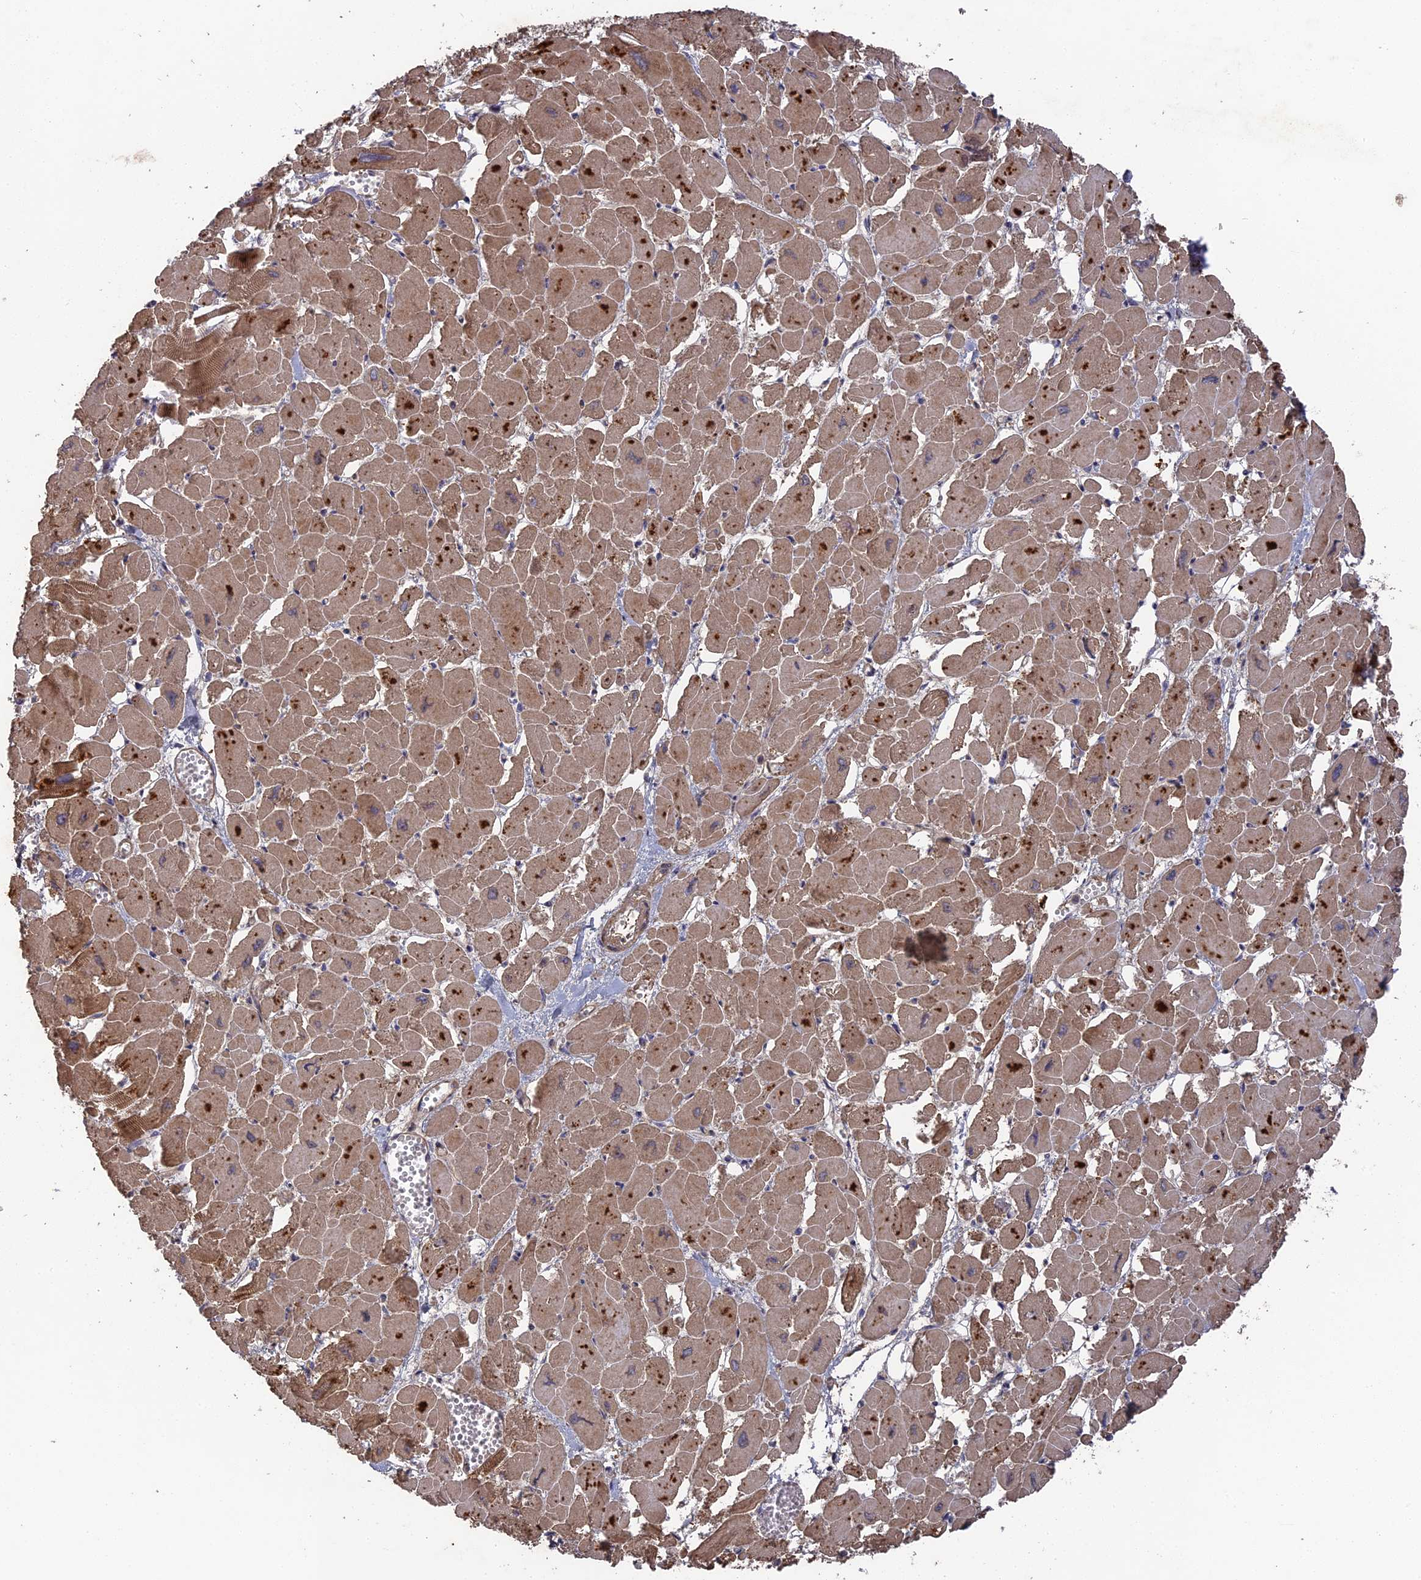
{"staining": {"intensity": "weak", "quantity": ">75%", "location": "cytoplasmic/membranous"}, "tissue": "heart muscle", "cell_type": "Cardiomyocytes", "image_type": "normal", "snomed": [{"axis": "morphology", "description": "Normal tissue, NOS"}, {"axis": "topography", "description": "Heart"}], "caption": "Immunohistochemical staining of unremarkable human heart muscle shows low levels of weak cytoplasmic/membranous expression in approximately >75% of cardiomyocytes.", "gene": "DEF8", "patient": {"sex": "male", "age": 54}}